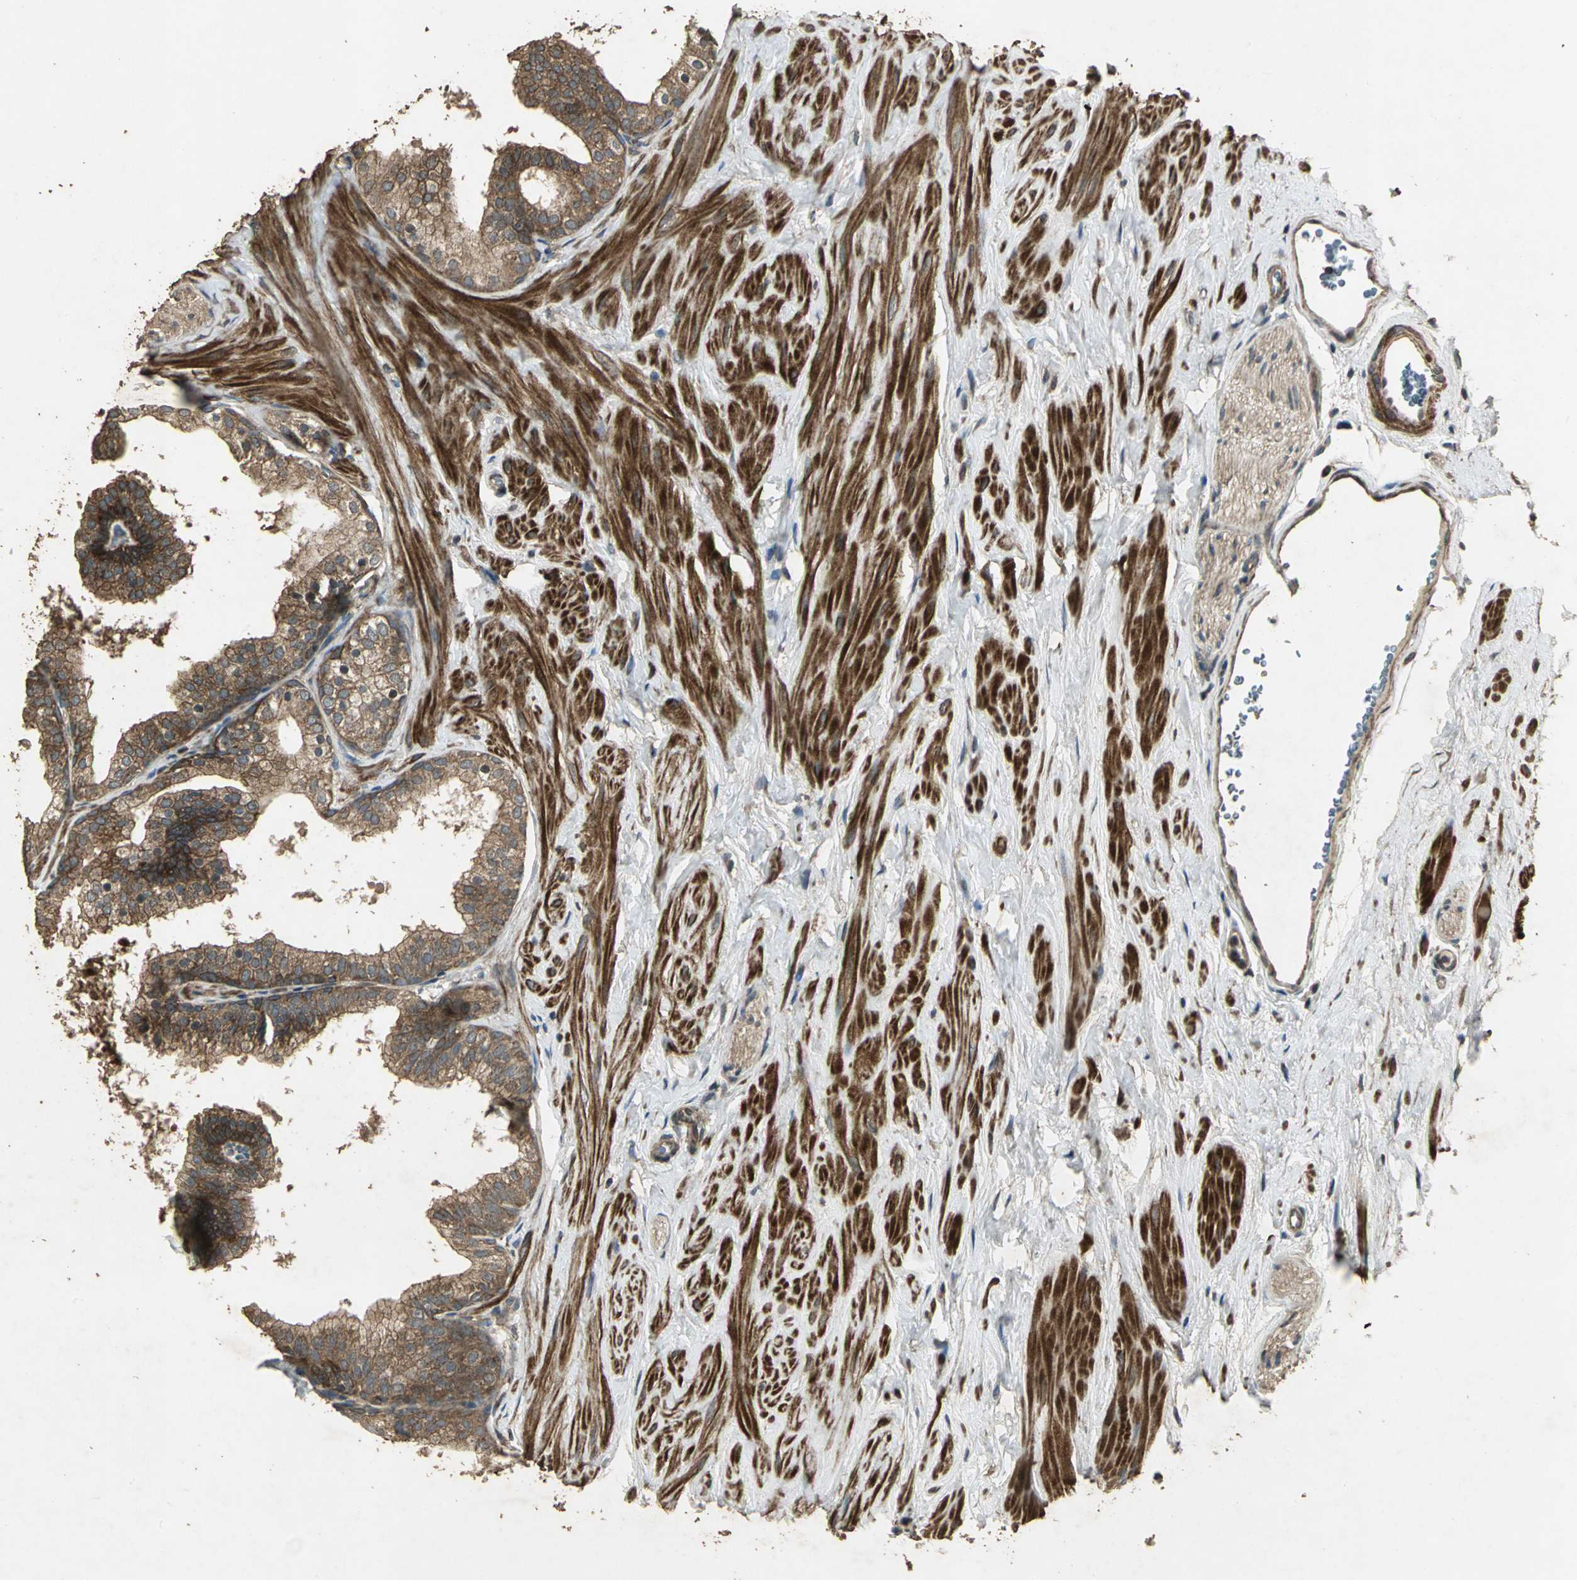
{"staining": {"intensity": "strong", "quantity": ">75%", "location": "cytoplasmic/membranous"}, "tissue": "prostate", "cell_type": "Glandular cells", "image_type": "normal", "snomed": [{"axis": "morphology", "description": "Normal tissue, NOS"}, {"axis": "topography", "description": "Prostate"}], "caption": "Immunohistochemical staining of benign prostate demonstrates >75% levels of strong cytoplasmic/membranous protein positivity in about >75% of glandular cells.", "gene": "KANK1", "patient": {"sex": "male", "age": 60}}